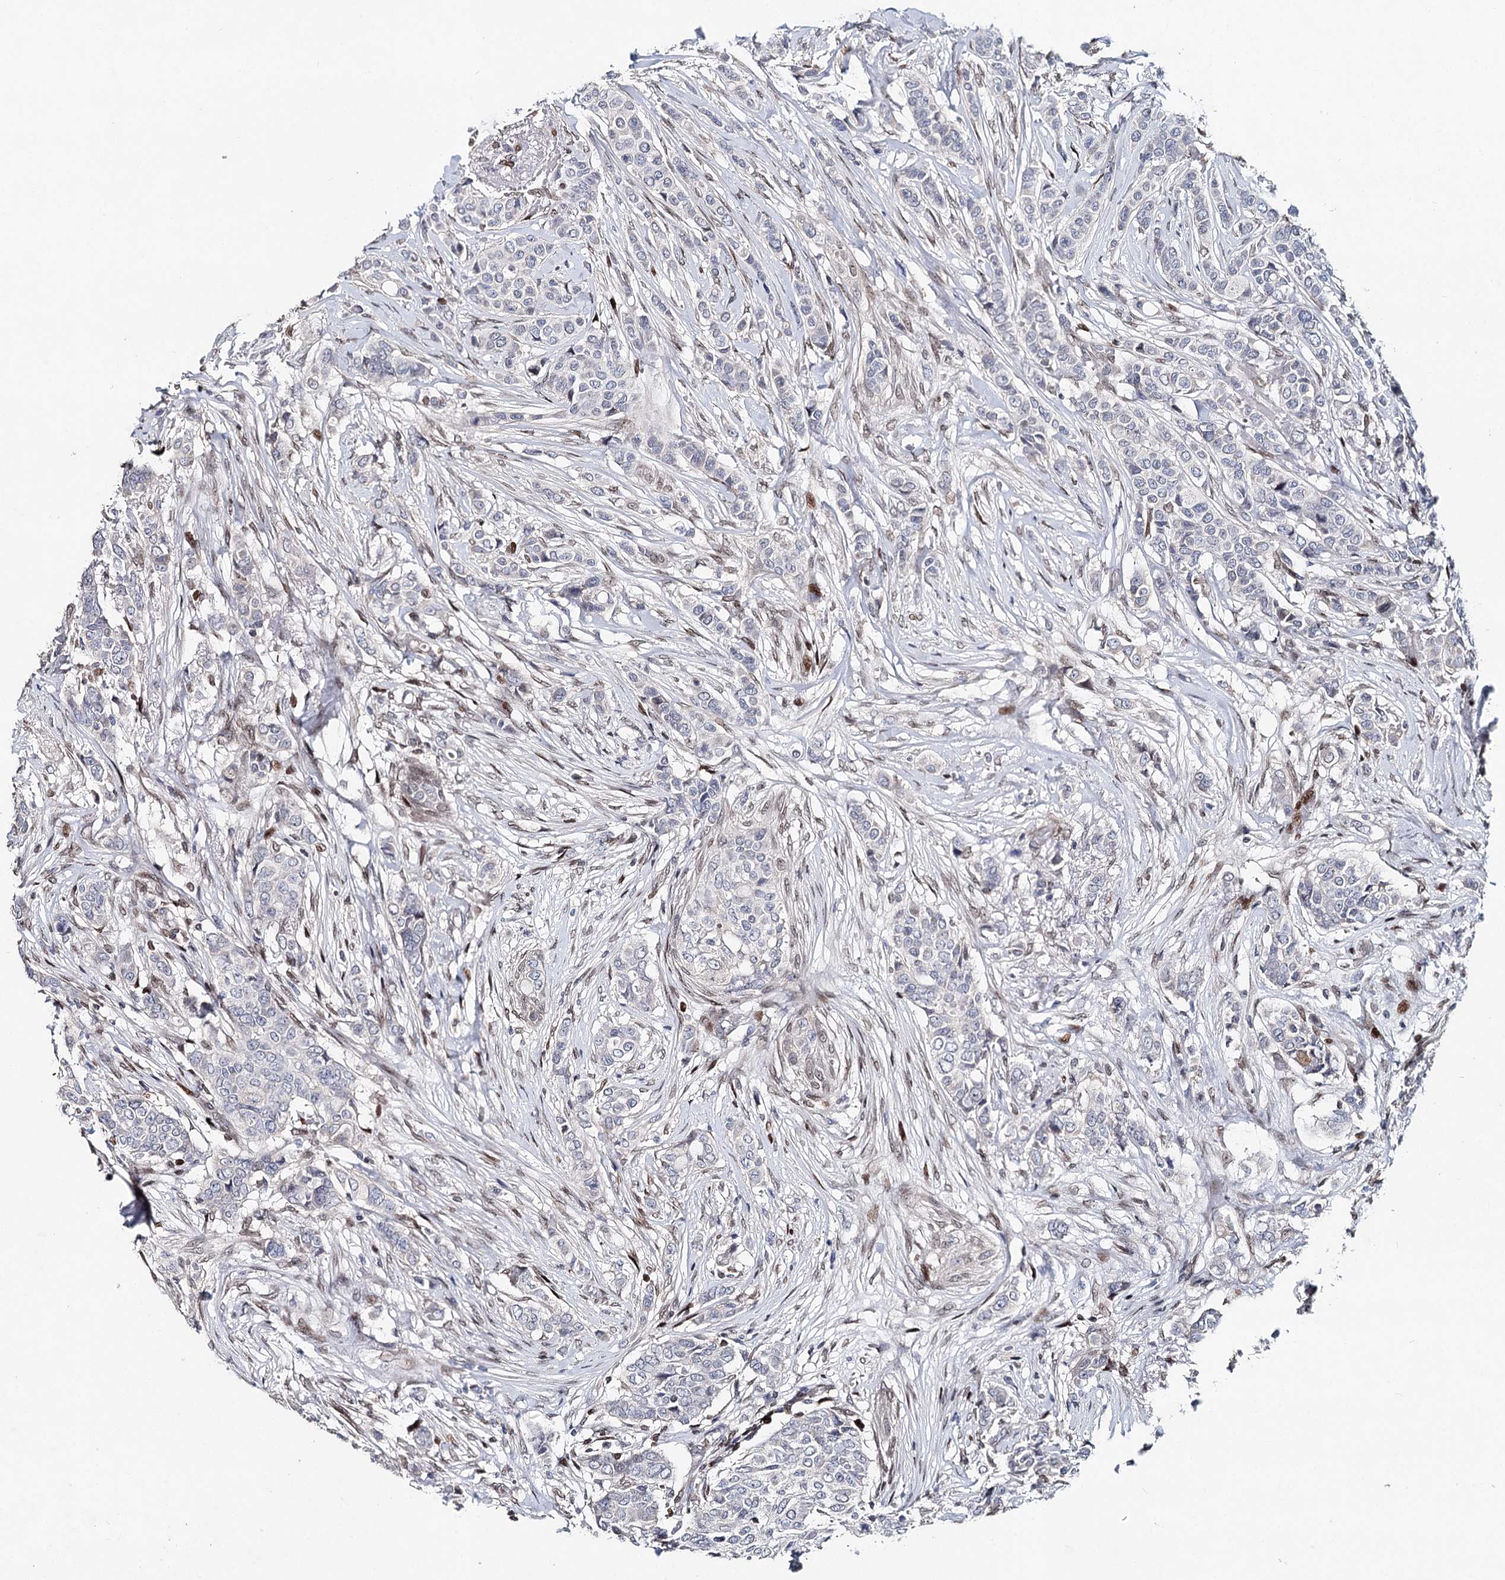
{"staining": {"intensity": "negative", "quantity": "none", "location": "none"}, "tissue": "breast cancer", "cell_type": "Tumor cells", "image_type": "cancer", "snomed": [{"axis": "morphology", "description": "Lobular carcinoma"}, {"axis": "topography", "description": "Breast"}], "caption": "There is no significant staining in tumor cells of breast cancer.", "gene": "FRMD4A", "patient": {"sex": "female", "age": 51}}